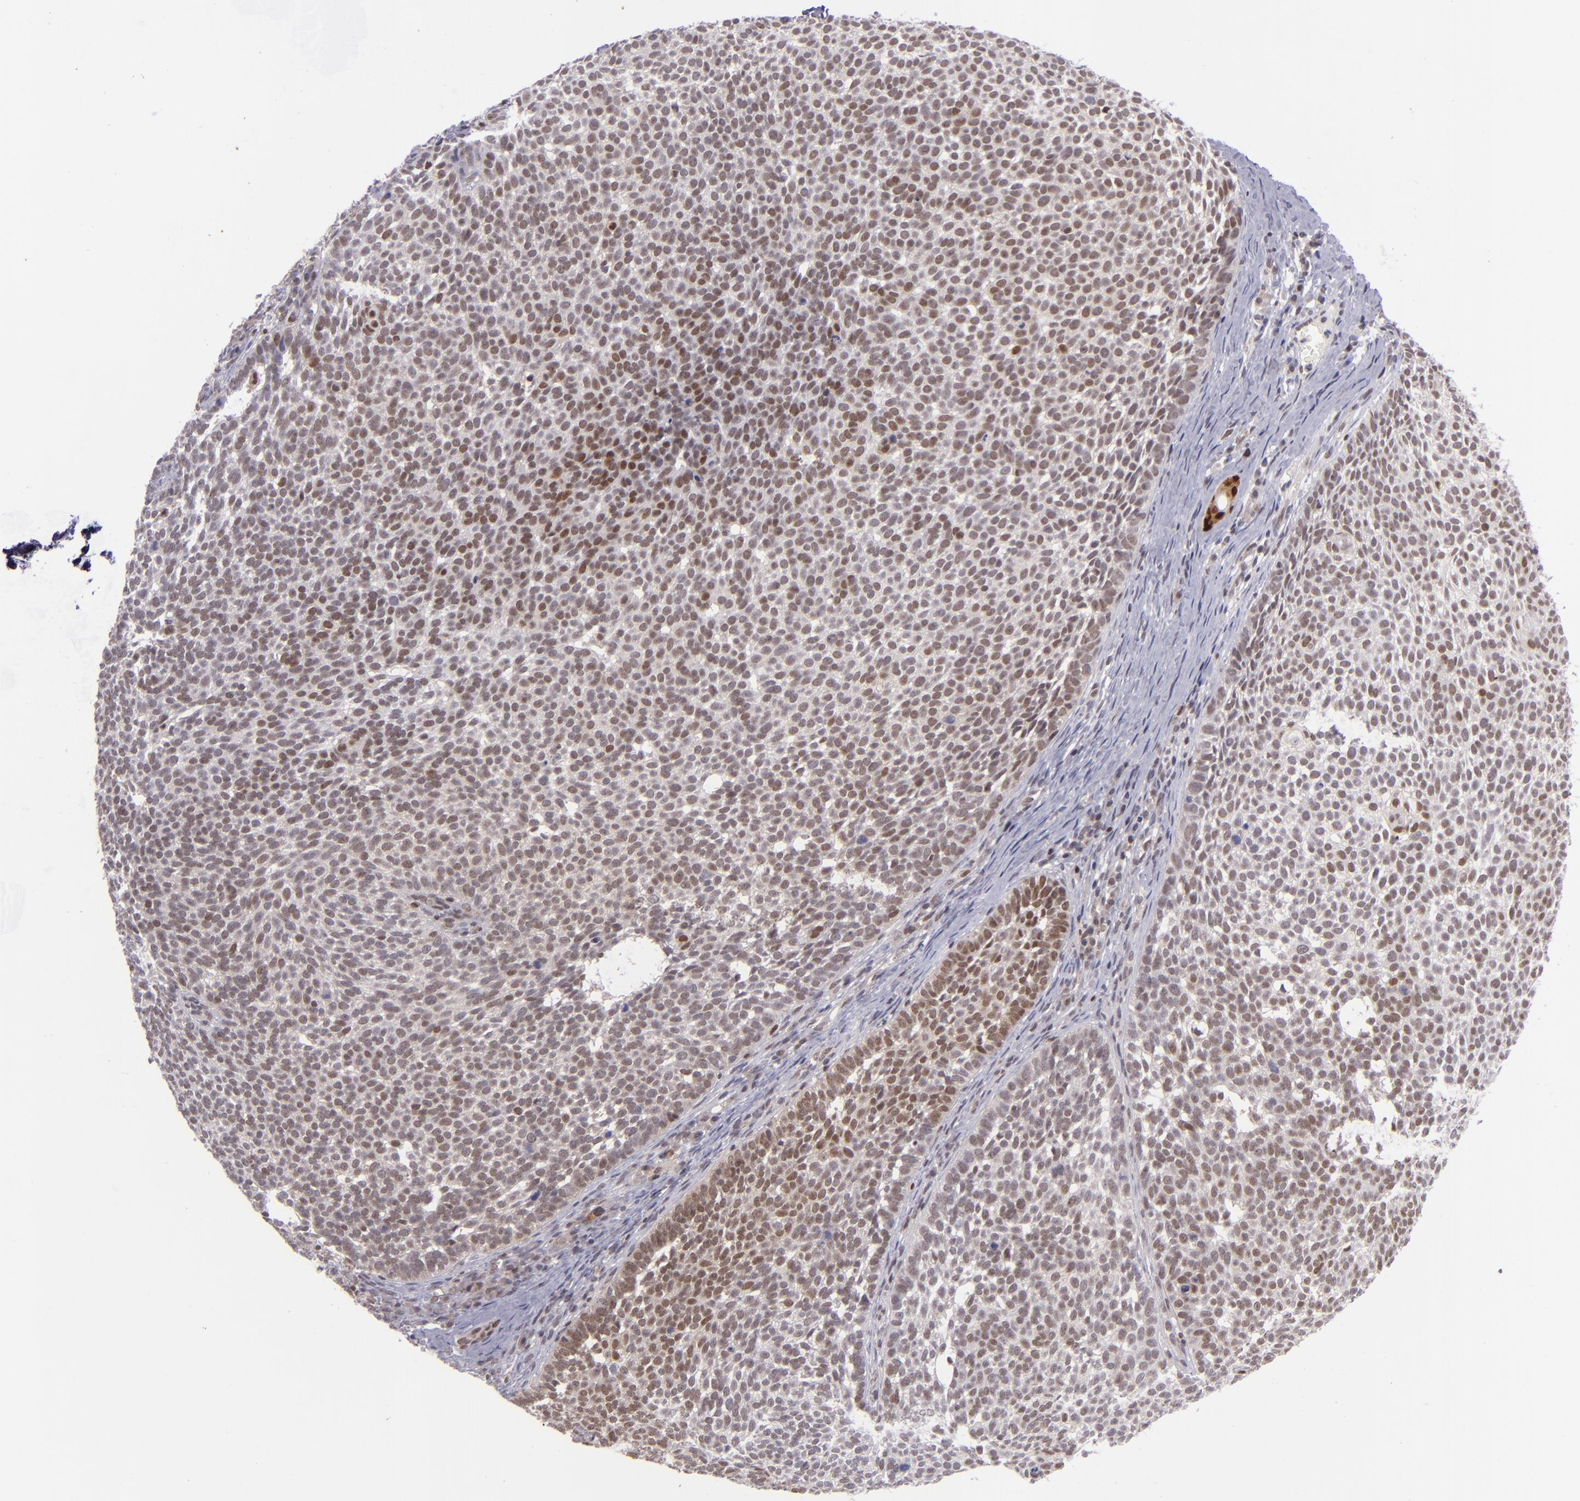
{"staining": {"intensity": "weak", "quantity": ">75%", "location": "cytoplasmic/membranous,nuclear"}, "tissue": "skin cancer", "cell_type": "Tumor cells", "image_type": "cancer", "snomed": [{"axis": "morphology", "description": "Basal cell carcinoma"}, {"axis": "topography", "description": "Skin"}], "caption": "Protein staining demonstrates weak cytoplasmic/membranous and nuclear expression in about >75% of tumor cells in skin basal cell carcinoma. The protein is shown in brown color, while the nuclei are stained blue.", "gene": "BAG1", "patient": {"sex": "male", "age": 63}}